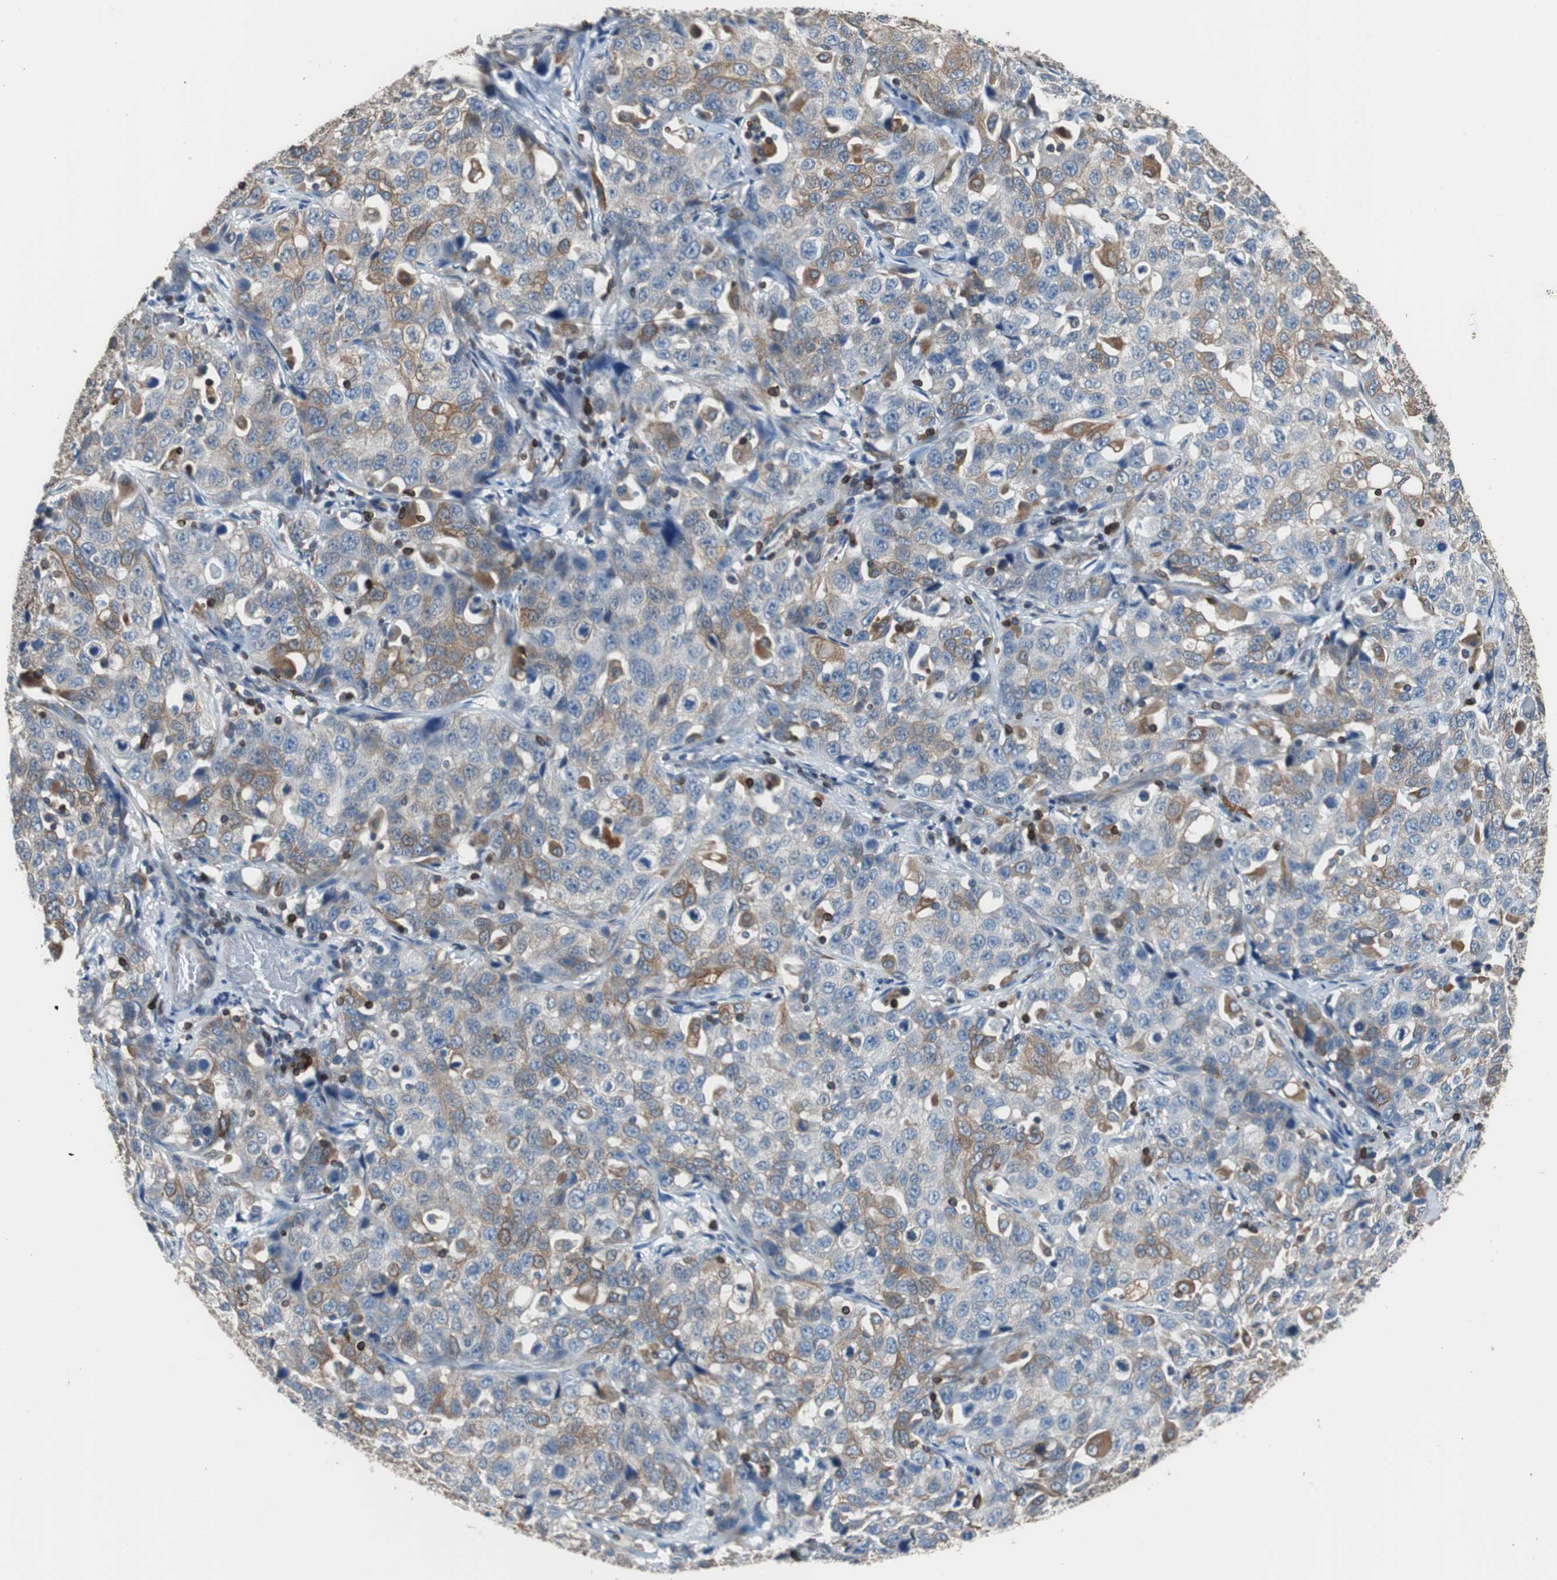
{"staining": {"intensity": "moderate", "quantity": "25%-75%", "location": "cytoplasmic/membranous"}, "tissue": "stomach cancer", "cell_type": "Tumor cells", "image_type": "cancer", "snomed": [{"axis": "morphology", "description": "Normal tissue, NOS"}, {"axis": "morphology", "description": "Adenocarcinoma, NOS"}, {"axis": "topography", "description": "Stomach"}], "caption": "Immunohistochemical staining of human adenocarcinoma (stomach) exhibits moderate cytoplasmic/membranous protein positivity in about 25%-75% of tumor cells. (Stains: DAB in brown, nuclei in blue, Microscopy: brightfield microscopy at high magnification).", "gene": "PBXIP1", "patient": {"sex": "male", "age": 48}}